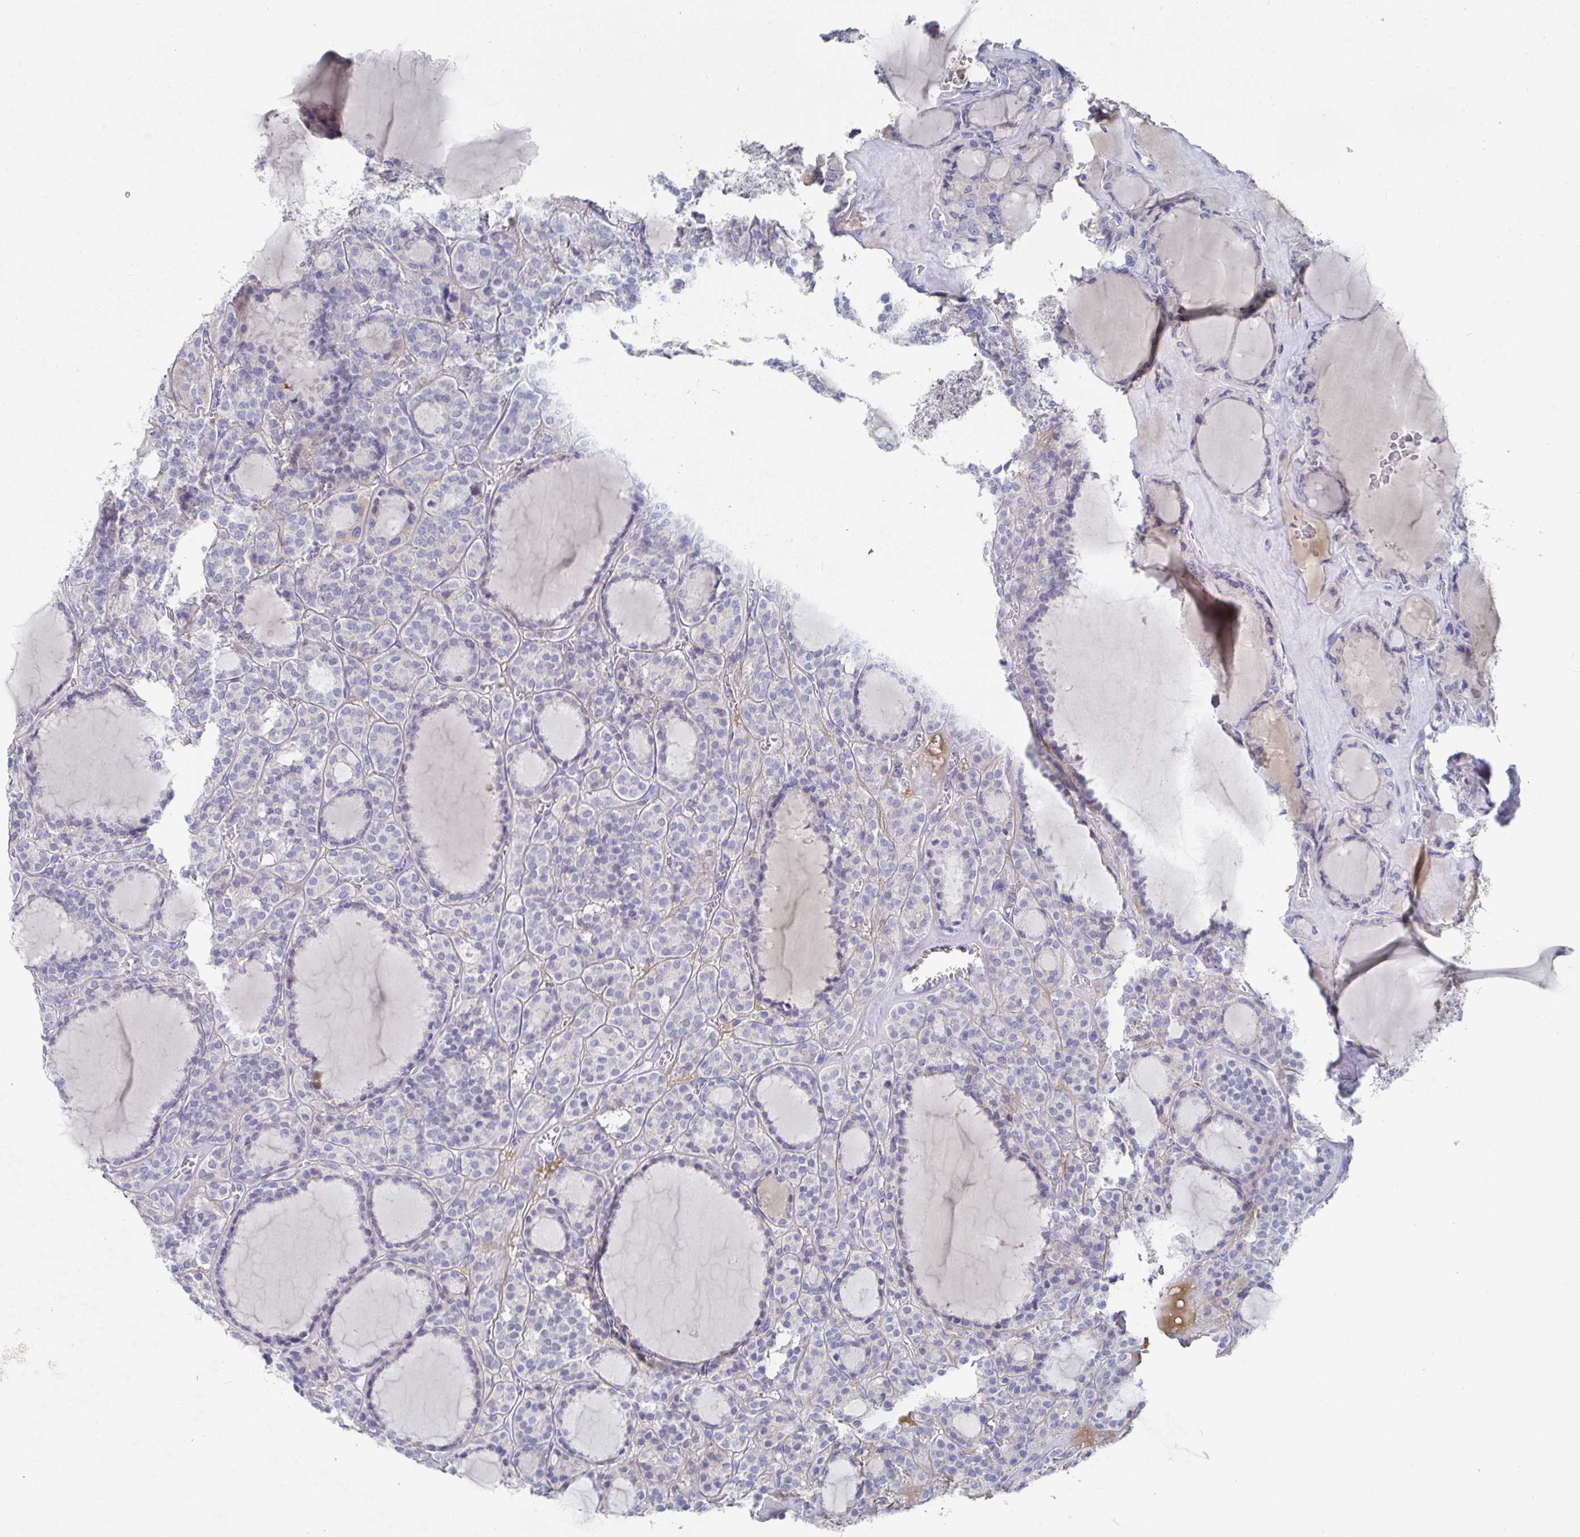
{"staining": {"intensity": "negative", "quantity": "none", "location": "none"}, "tissue": "thyroid cancer", "cell_type": "Tumor cells", "image_type": "cancer", "snomed": [{"axis": "morphology", "description": "Follicular adenoma carcinoma, NOS"}, {"axis": "topography", "description": "Thyroid gland"}], "caption": "A histopathology image of thyroid cancer (follicular adenoma carcinoma) stained for a protein displays no brown staining in tumor cells.", "gene": "GPR148", "patient": {"sex": "female", "age": 63}}